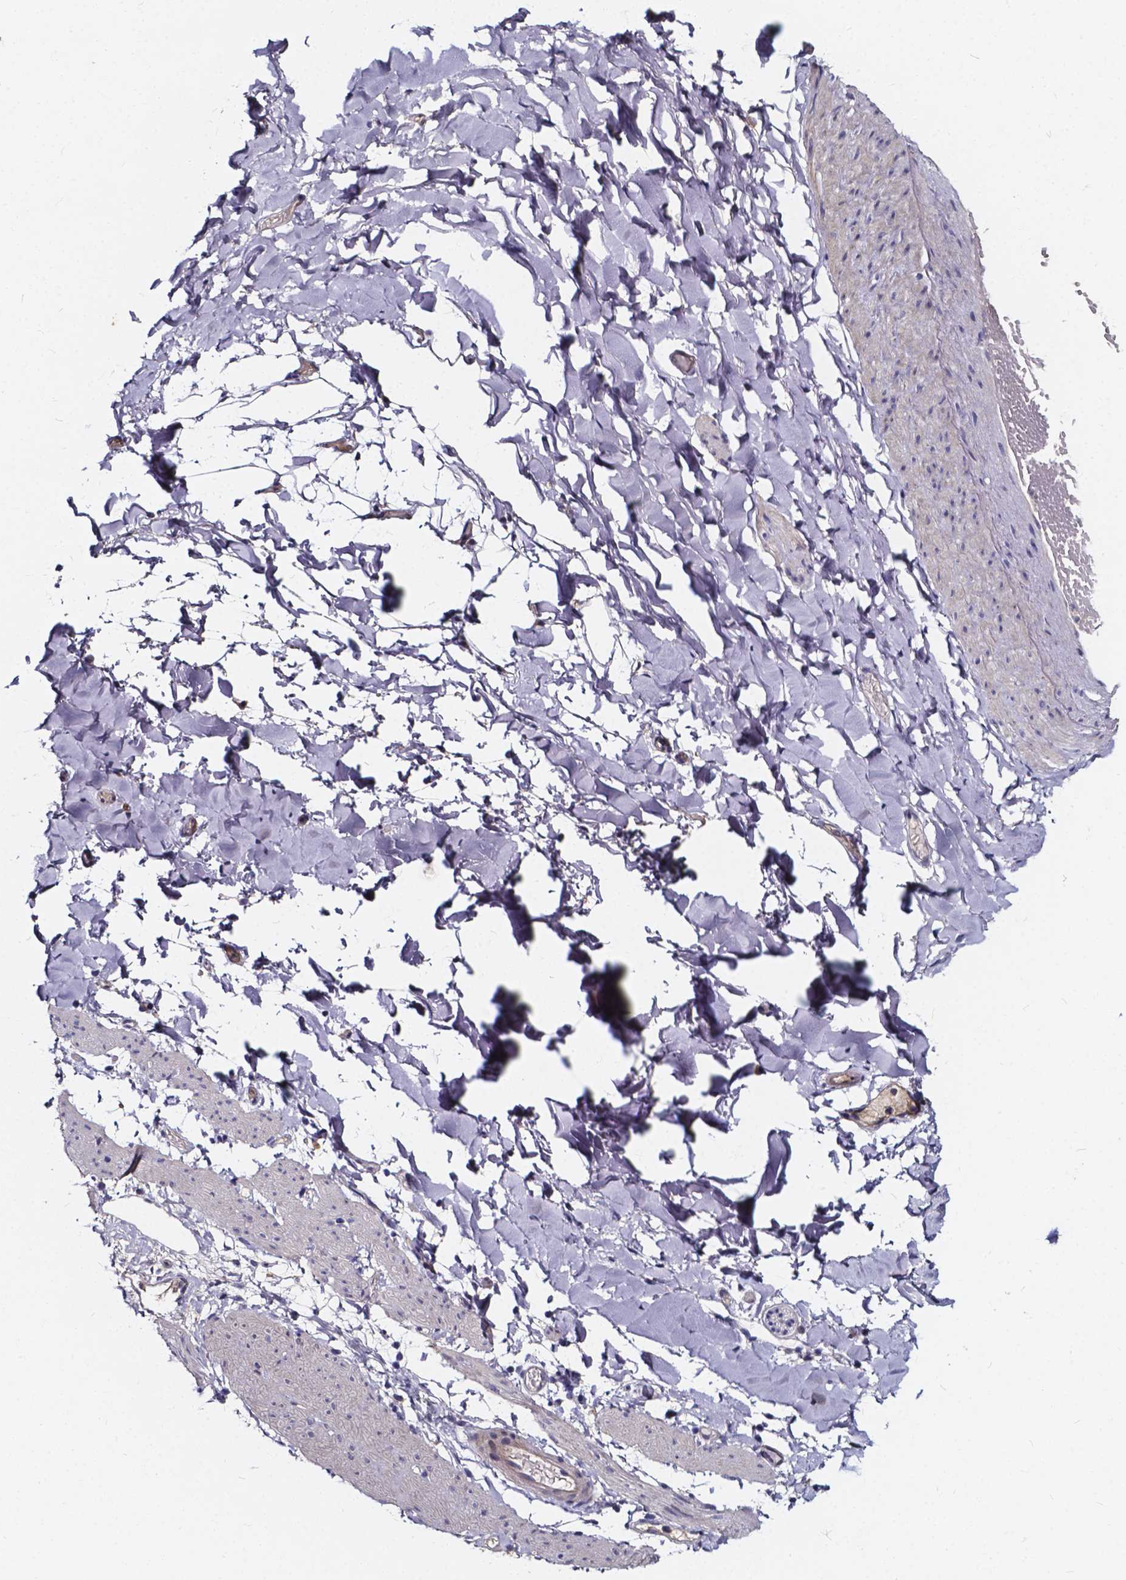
{"staining": {"intensity": "weak", "quantity": "25%-75%", "location": "cytoplasmic/membranous"}, "tissue": "adipose tissue", "cell_type": "Adipocytes", "image_type": "normal", "snomed": [{"axis": "morphology", "description": "Normal tissue, NOS"}, {"axis": "topography", "description": "Gallbladder"}, {"axis": "topography", "description": "Peripheral nerve tissue"}], "caption": "The micrograph reveals a brown stain indicating the presence of a protein in the cytoplasmic/membranous of adipocytes in adipose tissue.", "gene": "SOWAHA", "patient": {"sex": "female", "age": 45}}